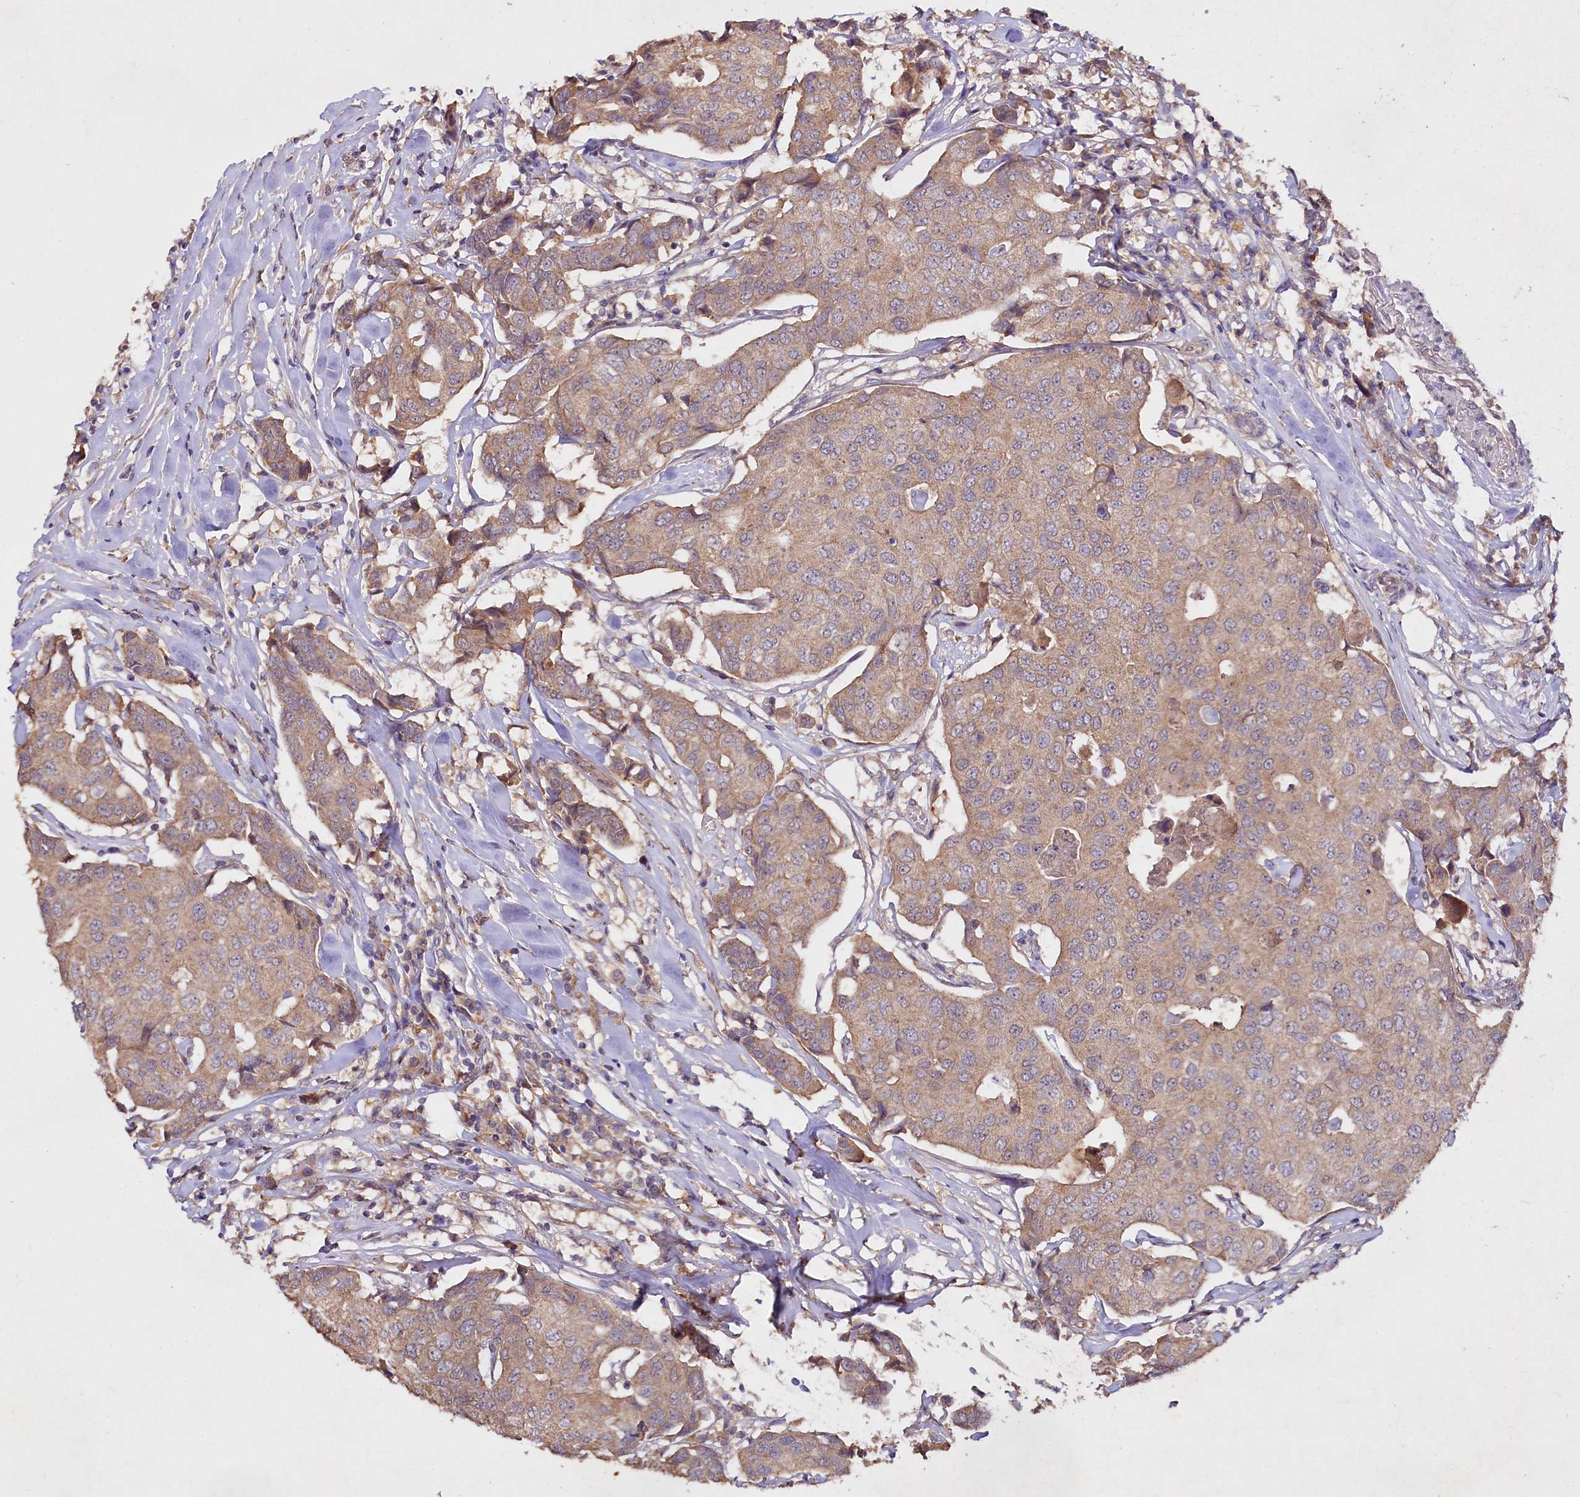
{"staining": {"intensity": "weak", "quantity": ">75%", "location": "cytoplasmic/membranous"}, "tissue": "breast cancer", "cell_type": "Tumor cells", "image_type": "cancer", "snomed": [{"axis": "morphology", "description": "Duct carcinoma"}, {"axis": "topography", "description": "Breast"}], "caption": "A brown stain highlights weak cytoplasmic/membranous positivity of a protein in human breast cancer (invasive ductal carcinoma) tumor cells. The protein is shown in brown color, while the nuclei are stained blue.", "gene": "ETFBKMT", "patient": {"sex": "female", "age": 80}}